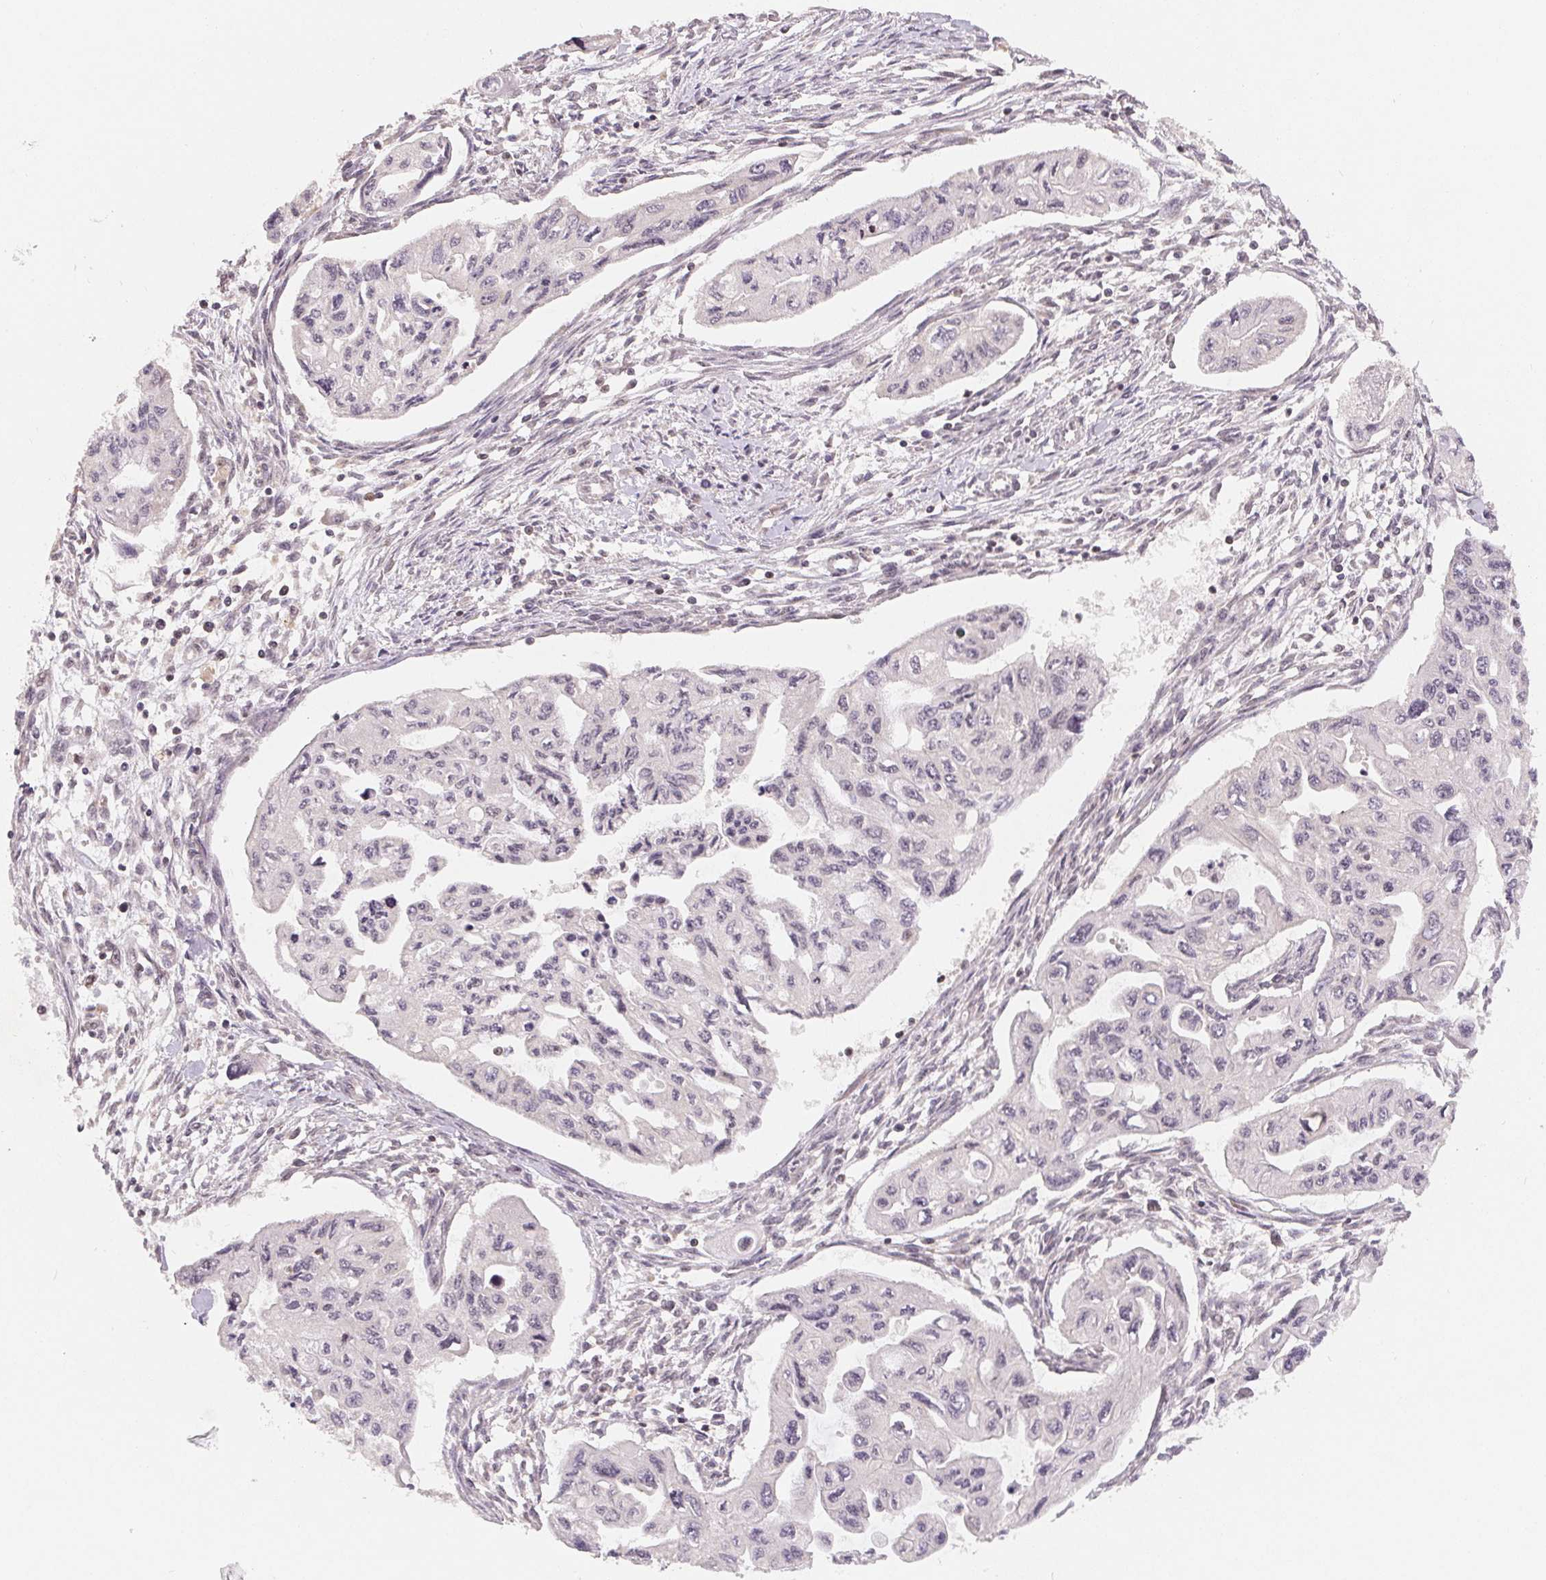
{"staining": {"intensity": "negative", "quantity": "none", "location": "none"}, "tissue": "pancreatic cancer", "cell_type": "Tumor cells", "image_type": "cancer", "snomed": [{"axis": "morphology", "description": "Adenocarcinoma, NOS"}, {"axis": "topography", "description": "Pancreas"}], "caption": "Tumor cells are negative for brown protein staining in pancreatic cancer (adenocarcinoma). The staining is performed using DAB (3,3'-diaminobenzidine) brown chromogen with nuclei counter-stained in using hematoxylin.", "gene": "HMGN3", "patient": {"sex": "female", "age": 76}}